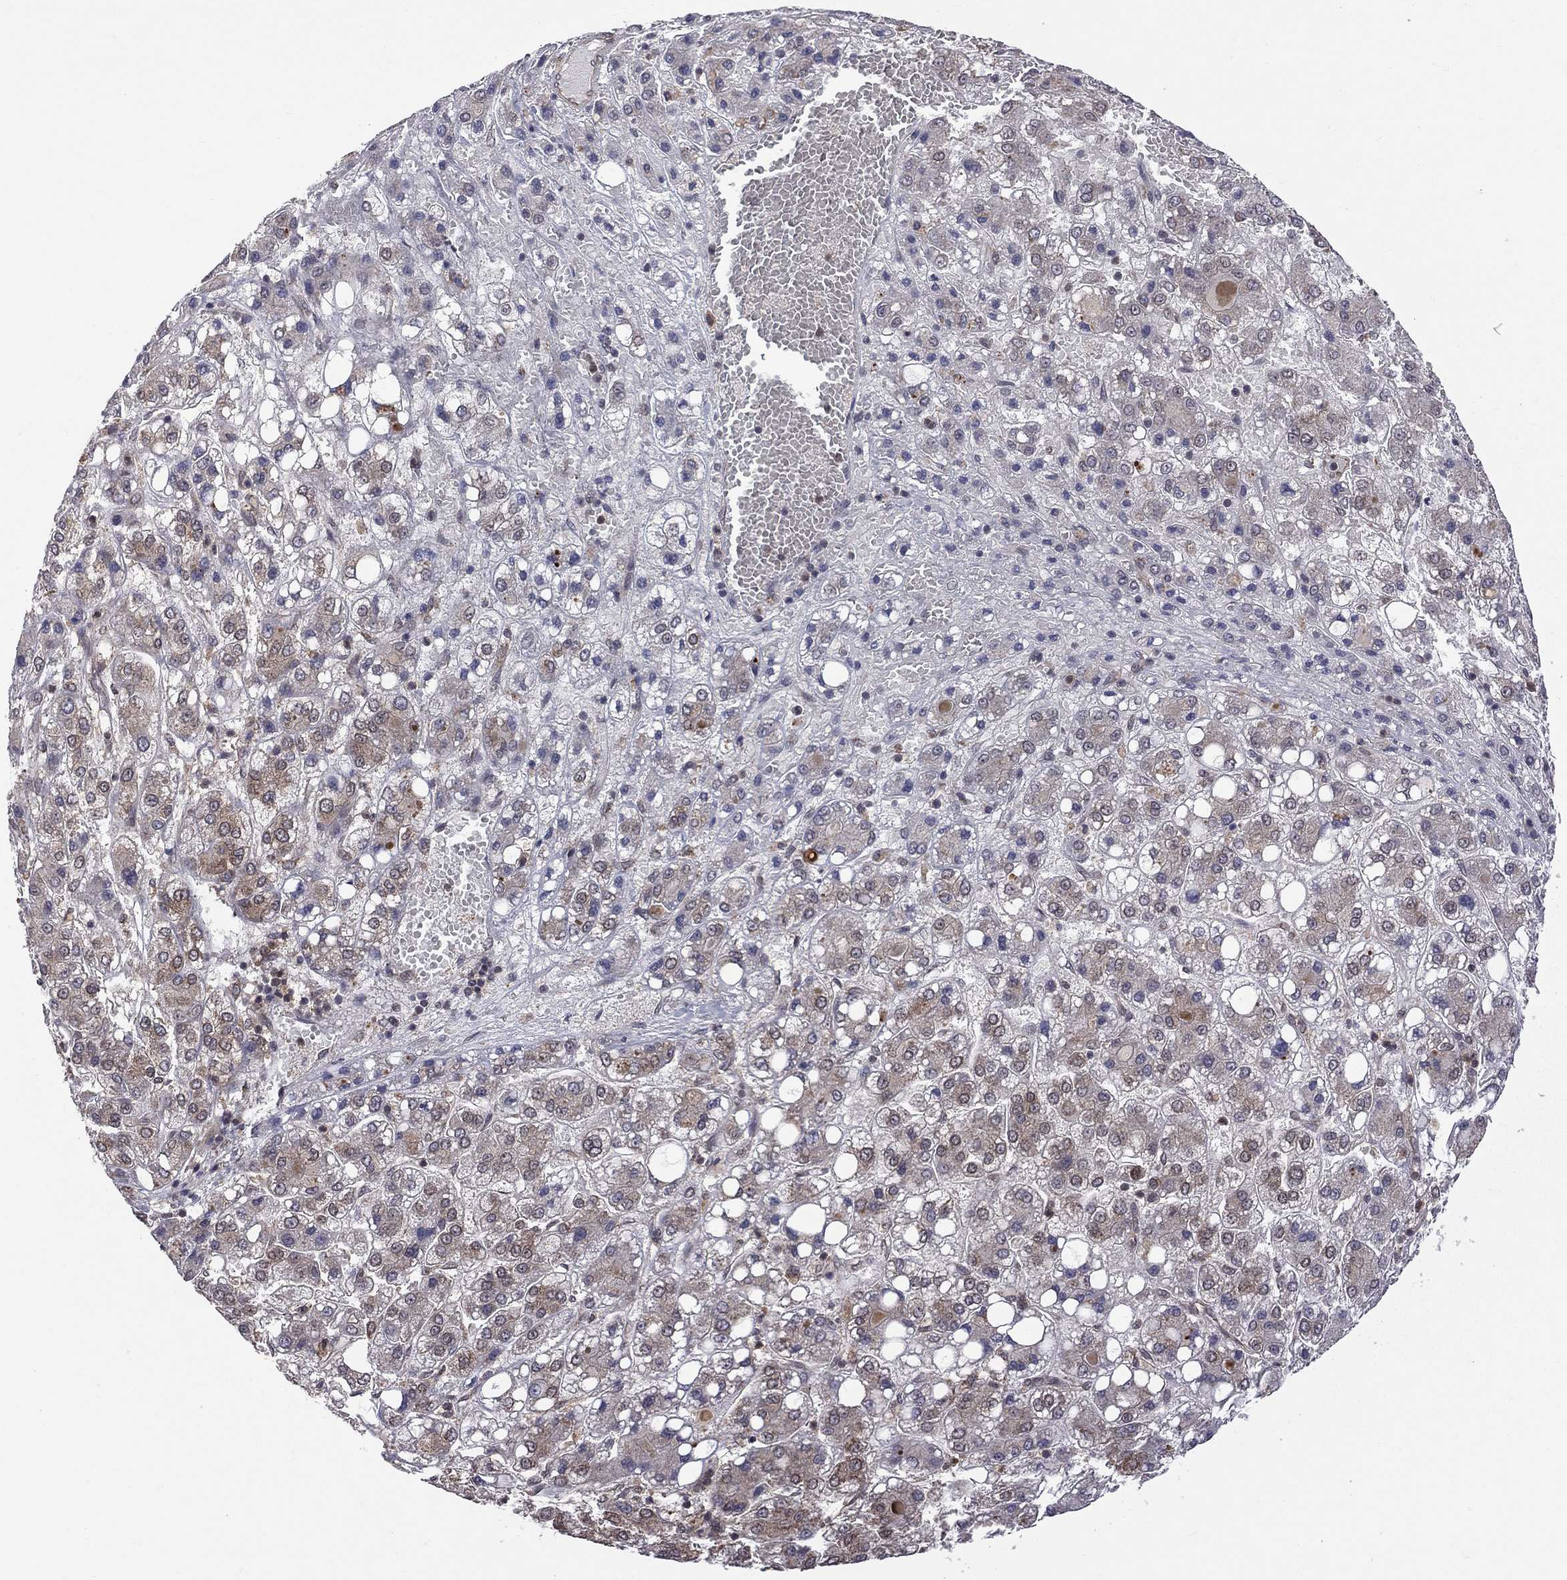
{"staining": {"intensity": "weak", "quantity": "25%-75%", "location": "cytoplasmic/membranous"}, "tissue": "liver cancer", "cell_type": "Tumor cells", "image_type": "cancer", "snomed": [{"axis": "morphology", "description": "Carcinoma, Hepatocellular, NOS"}, {"axis": "topography", "description": "Liver"}], "caption": "Approximately 25%-75% of tumor cells in human liver cancer show weak cytoplasmic/membranous protein positivity as visualized by brown immunohistochemical staining.", "gene": "NAA50", "patient": {"sex": "male", "age": 73}}